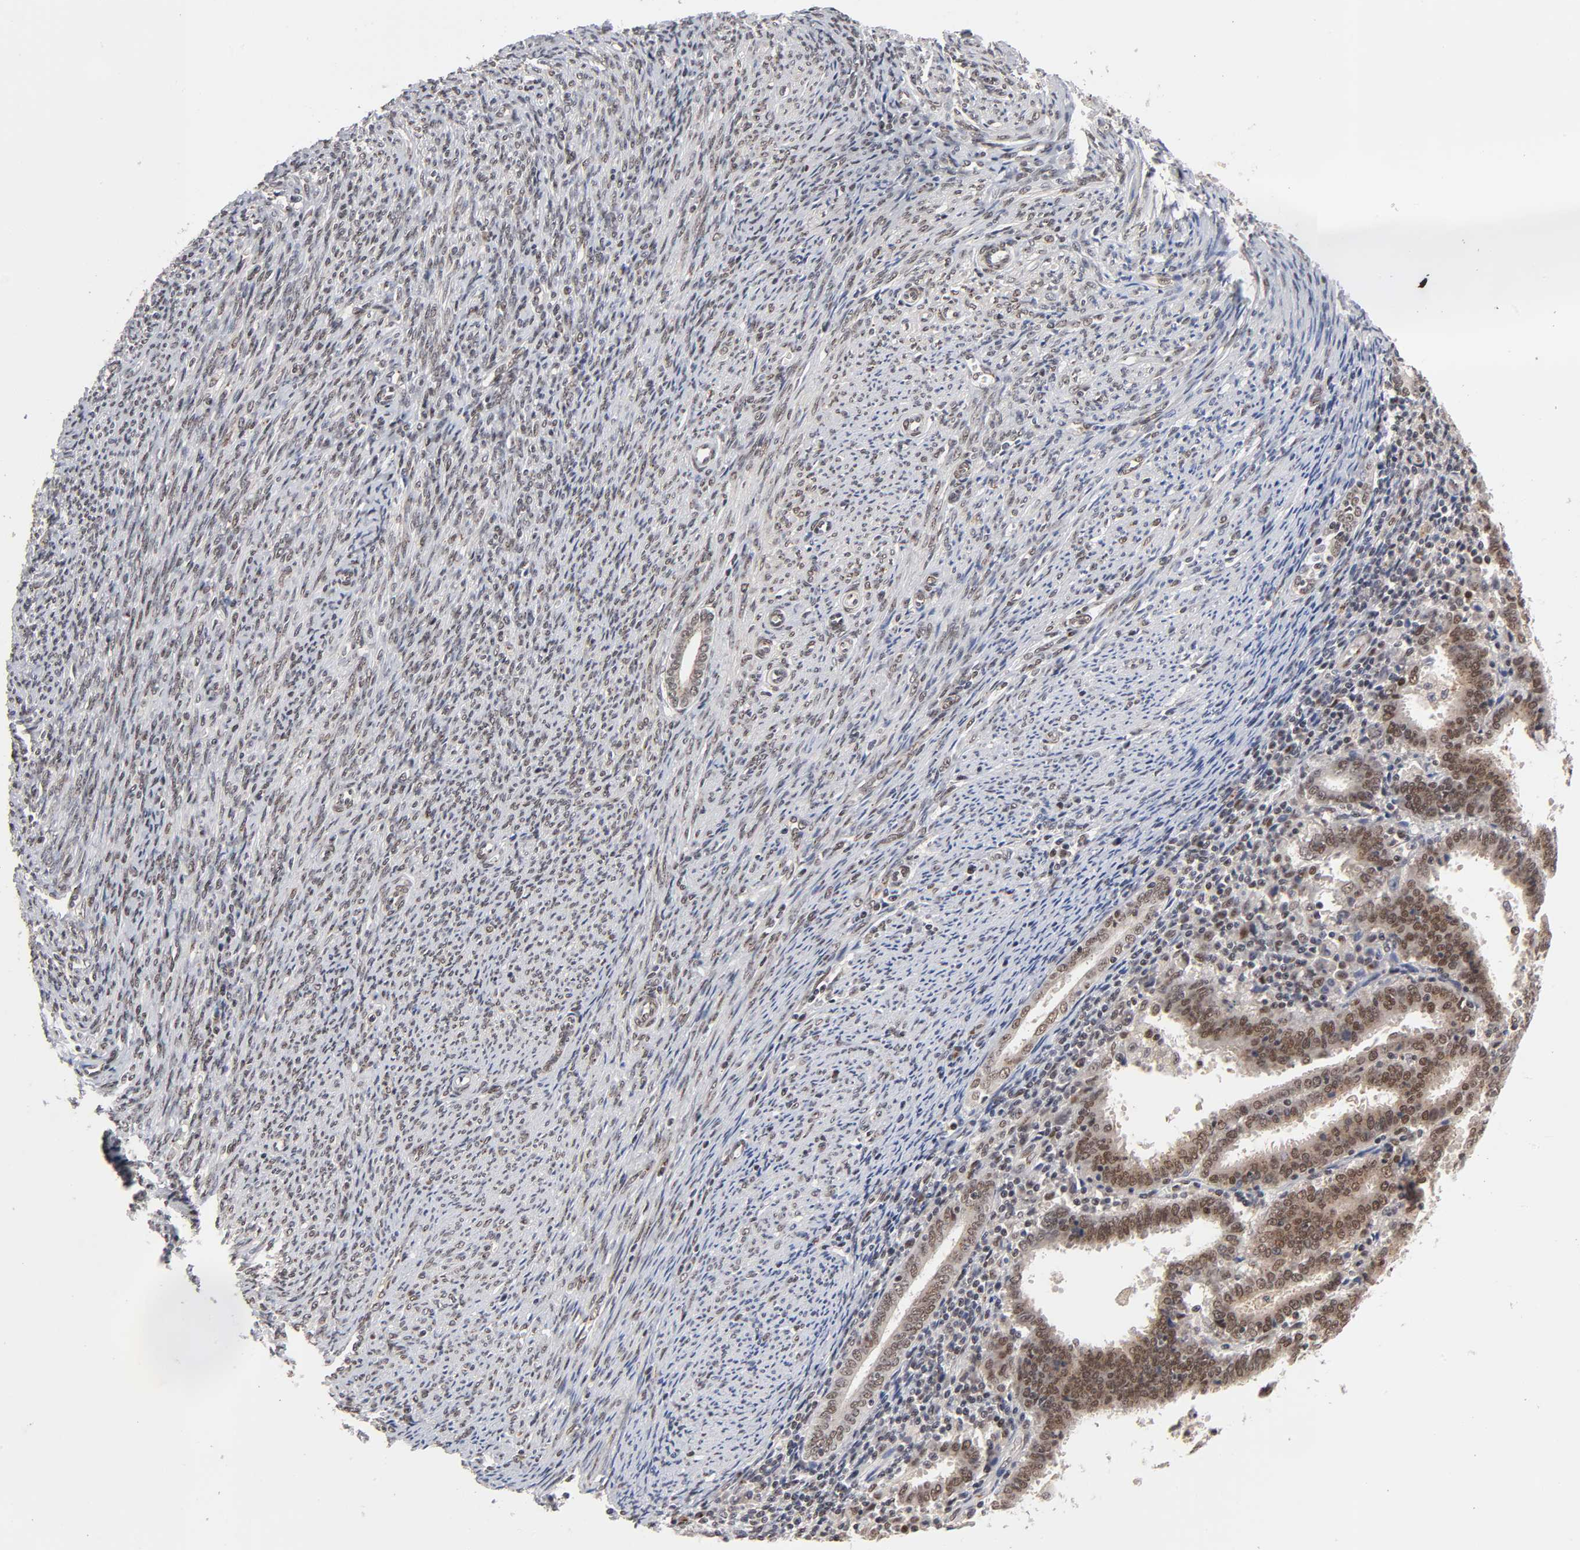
{"staining": {"intensity": "strong", "quantity": ">75%", "location": "cytoplasmic/membranous,nuclear"}, "tissue": "endometrial cancer", "cell_type": "Tumor cells", "image_type": "cancer", "snomed": [{"axis": "morphology", "description": "Adenocarcinoma, NOS"}, {"axis": "topography", "description": "Uterus"}], "caption": "Immunohistochemistry (IHC) (DAB) staining of human adenocarcinoma (endometrial) reveals strong cytoplasmic/membranous and nuclear protein positivity in about >75% of tumor cells.", "gene": "EP300", "patient": {"sex": "female", "age": 83}}